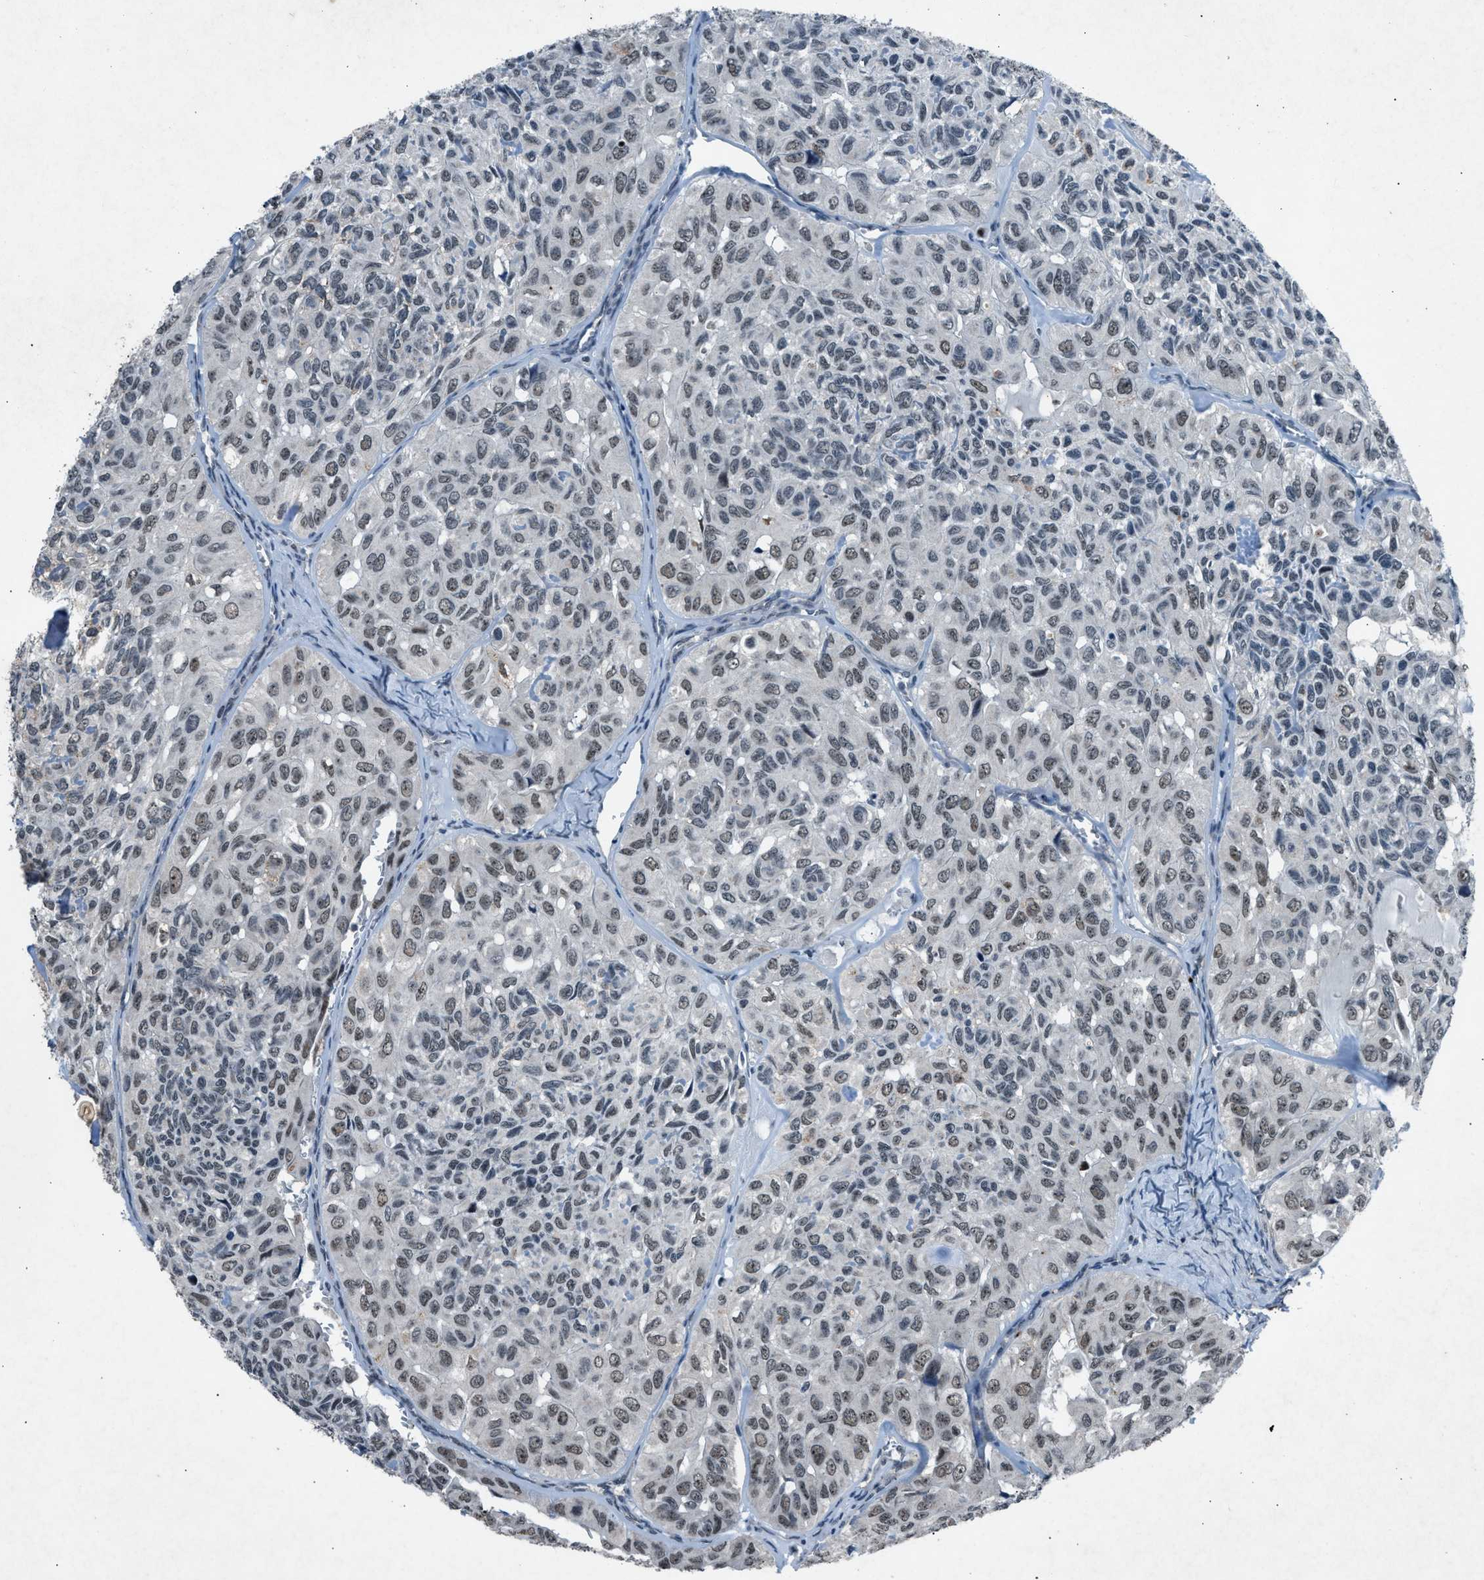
{"staining": {"intensity": "moderate", "quantity": ">75%", "location": "nuclear"}, "tissue": "head and neck cancer", "cell_type": "Tumor cells", "image_type": "cancer", "snomed": [{"axis": "morphology", "description": "Adenocarcinoma, NOS"}, {"axis": "topography", "description": "Salivary gland, NOS"}, {"axis": "topography", "description": "Head-Neck"}], "caption": "A brown stain labels moderate nuclear positivity of a protein in head and neck cancer (adenocarcinoma) tumor cells. The protein is stained brown, and the nuclei are stained in blue (DAB IHC with brightfield microscopy, high magnification).", "gene": "ADCY1", "patient": {"sex": "female", "age": 76}}